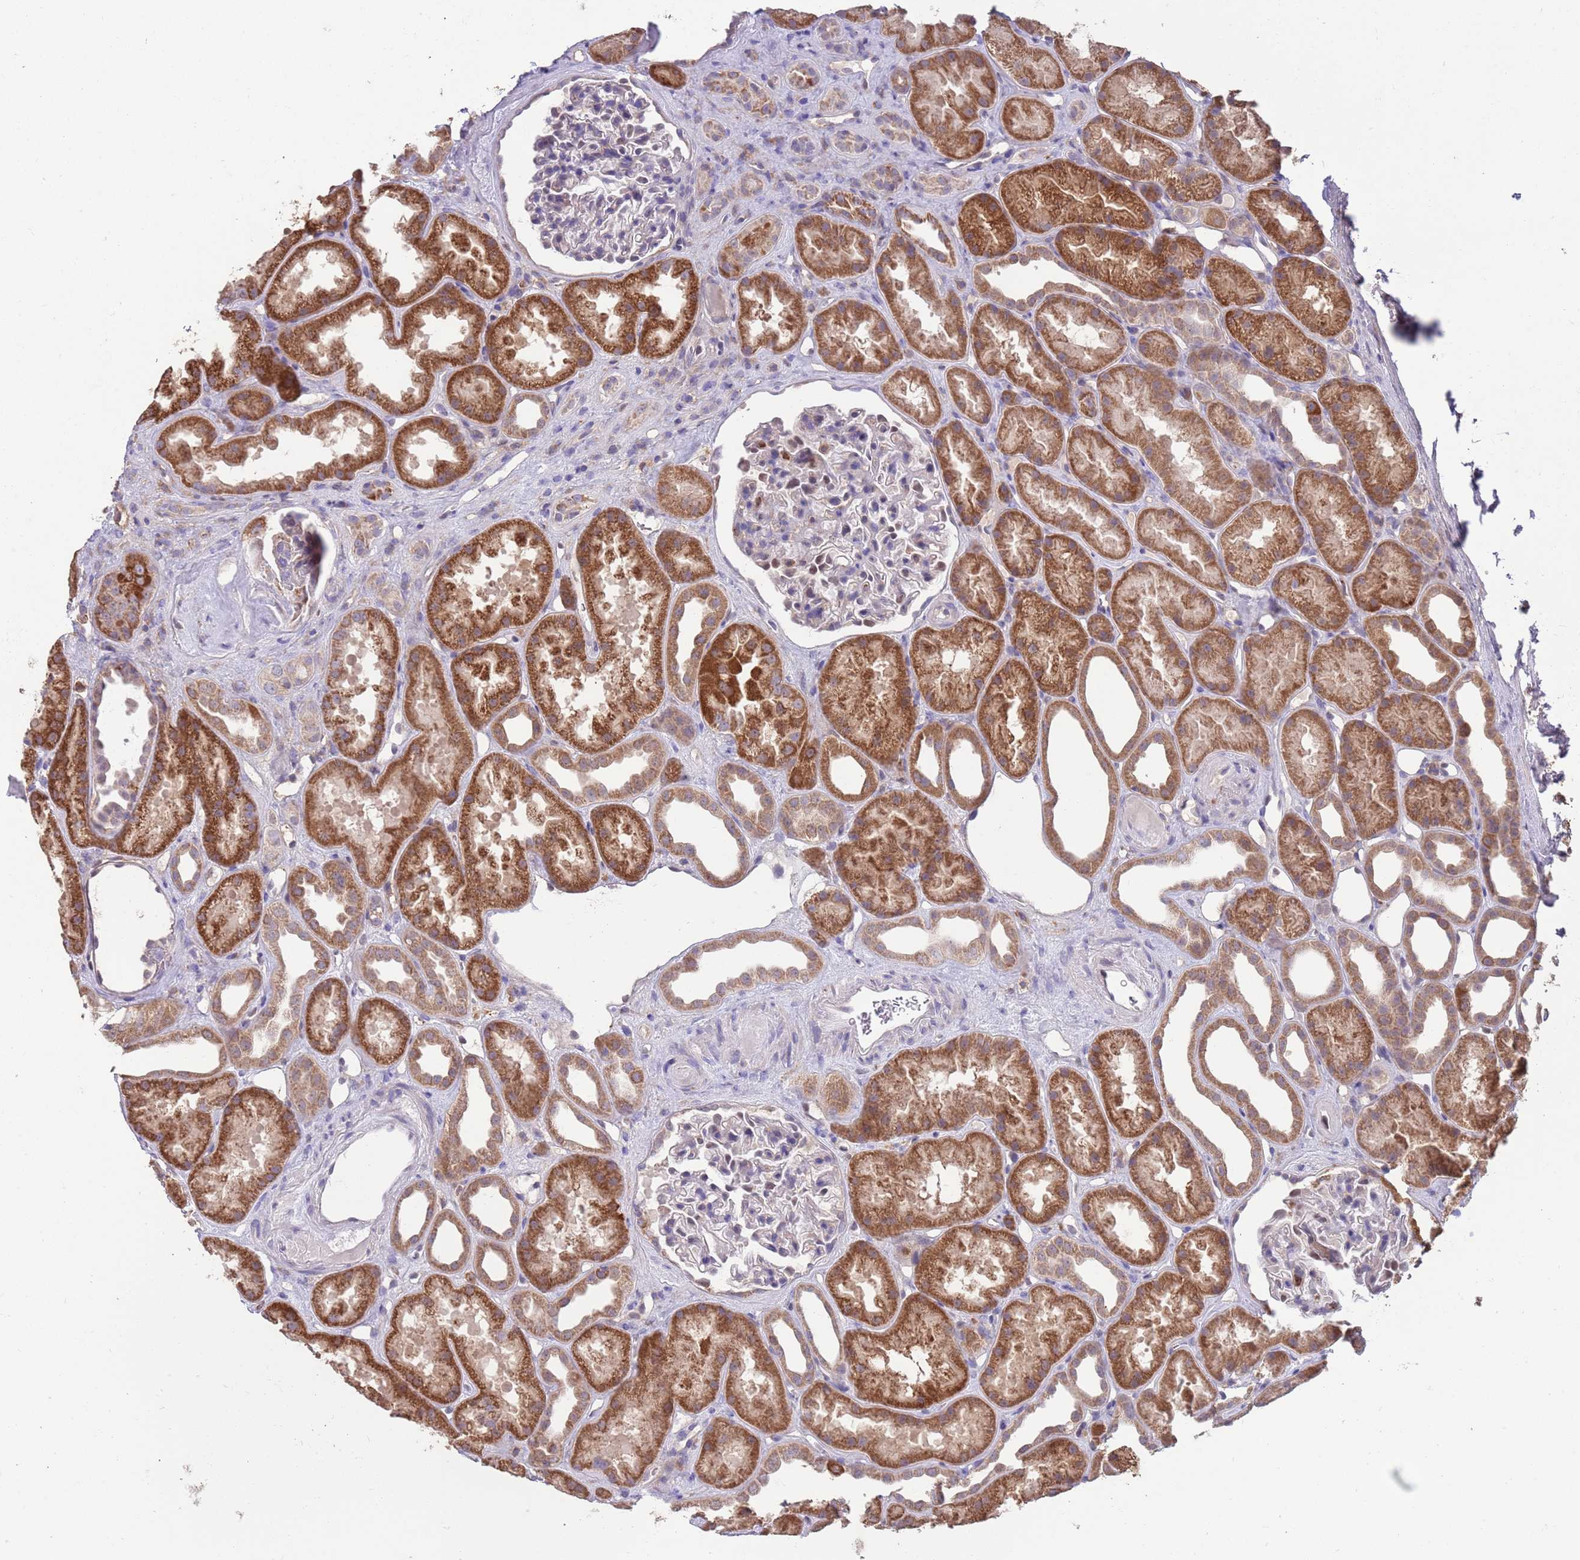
{"staining": {"intensity": "moderate", "quantity": "<25%", "location": "nuclear"}, "tissue": "kidney", "cell_type": "Cells in glomeruli", "image_type": "normal", "snomed": [{"axis": "morphology", "description": "Normal tissue, NOS"}, {"axis": "topography", "description": "Kidney"}], "caption": "Normal kidney reveals moderate nuclear staining in approximately <25% of cells in glomeruli, visualized by immunohistochemistry.", "gene": "DDT", "patient": {"sex": "male", "age": 61}}